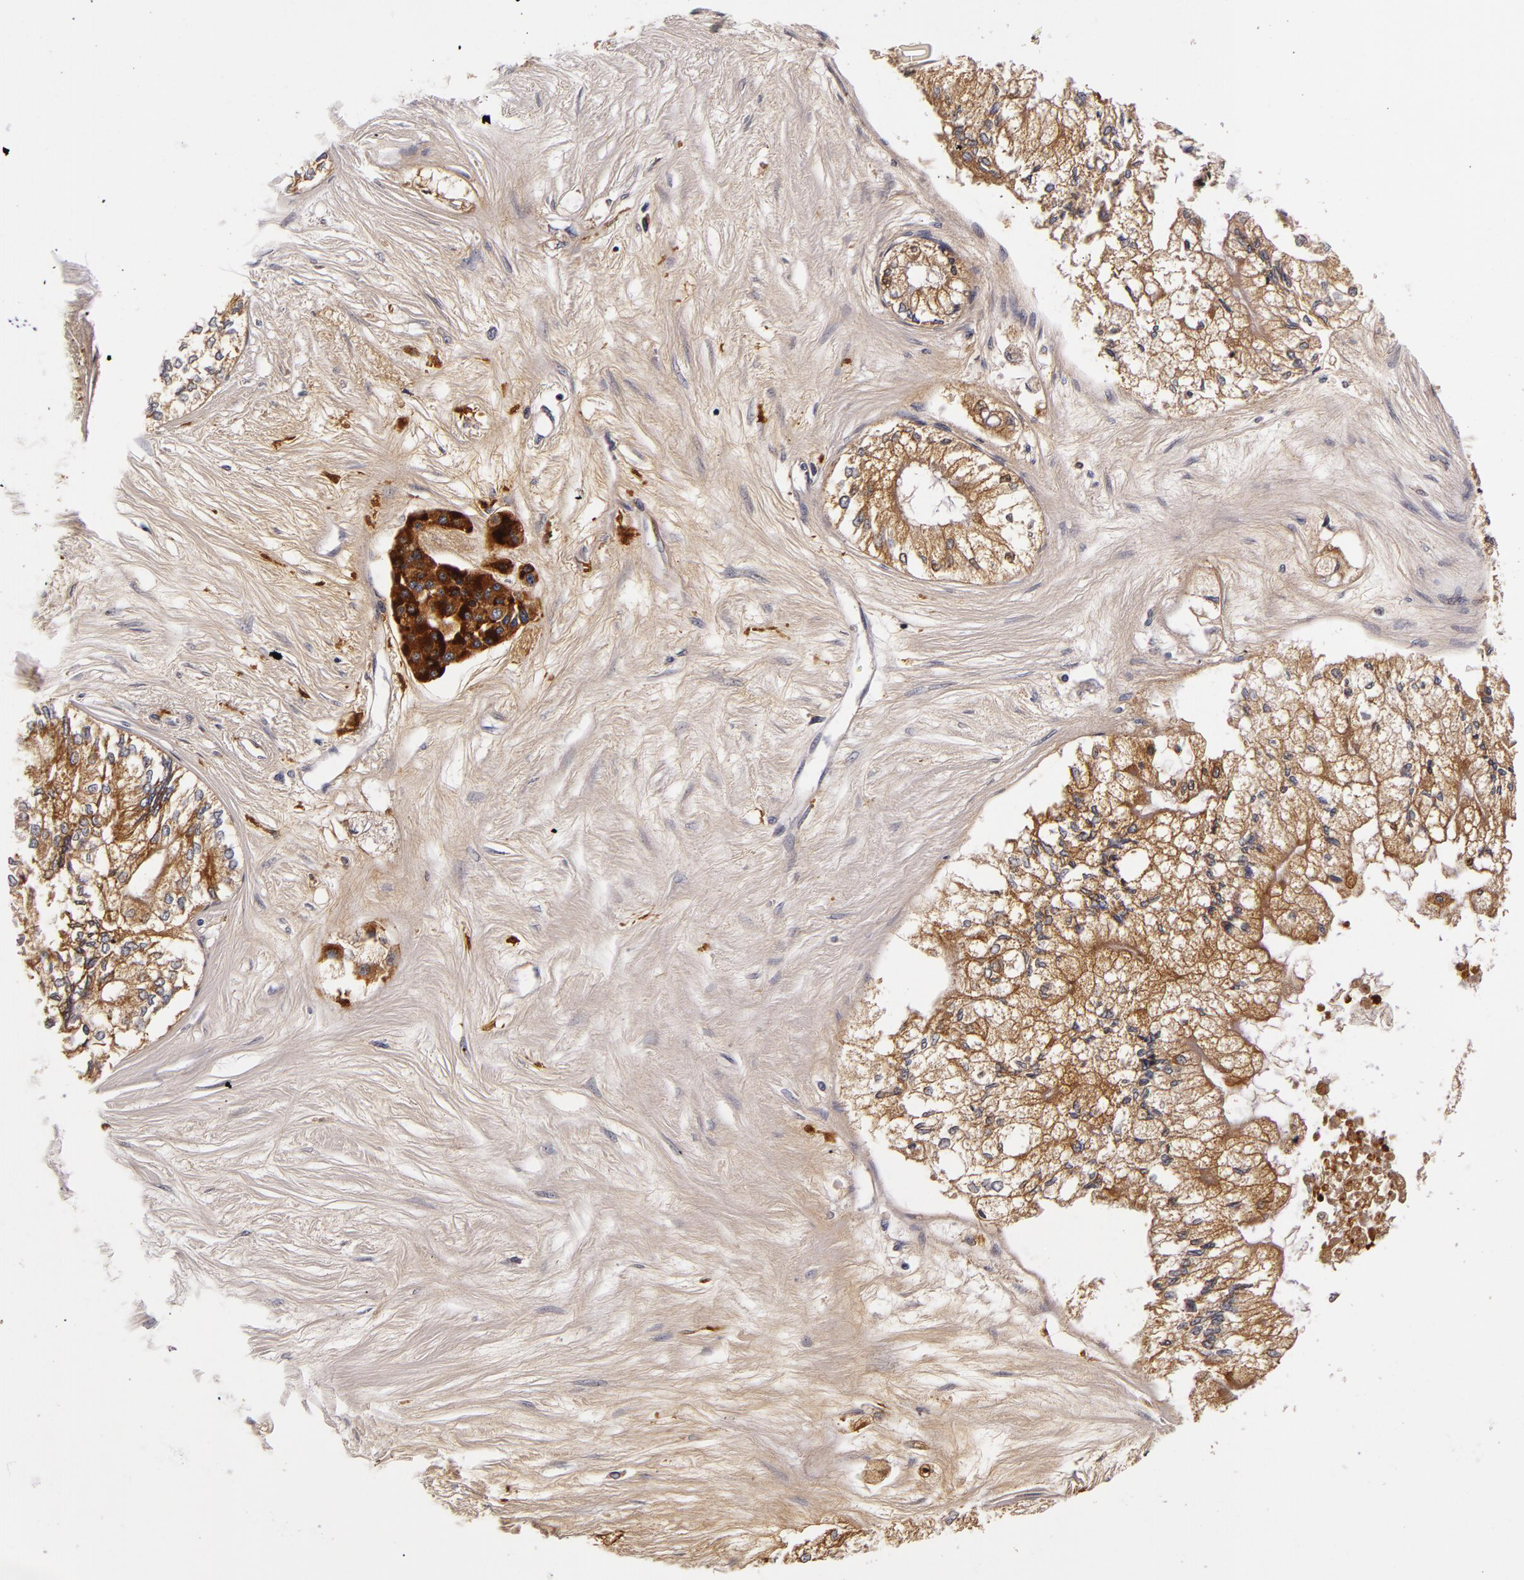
{"staining": {"intensity": "moderate", "quantity": "25%-75%", "location": "cytoplasmic/membranous"}, "tissue": "pancreatic cancer", "cell_type": "Tumor cells", "image_type": "cancer", "snomed": [{"axis": "morphology", "description": "Adenocarcinoma, NOS"}, {"axis": "topography", "description": "Pancreas"}], "caption": "Protein analysis of pancreatic cancer (adenocarcinoma) tissue reveals moderate cytoplasmic/membranous positivity in approximately 25%-75% of tumor cells.", "gene": "LGALS3BP", "patient": {"sex": "male", "age": 79}}